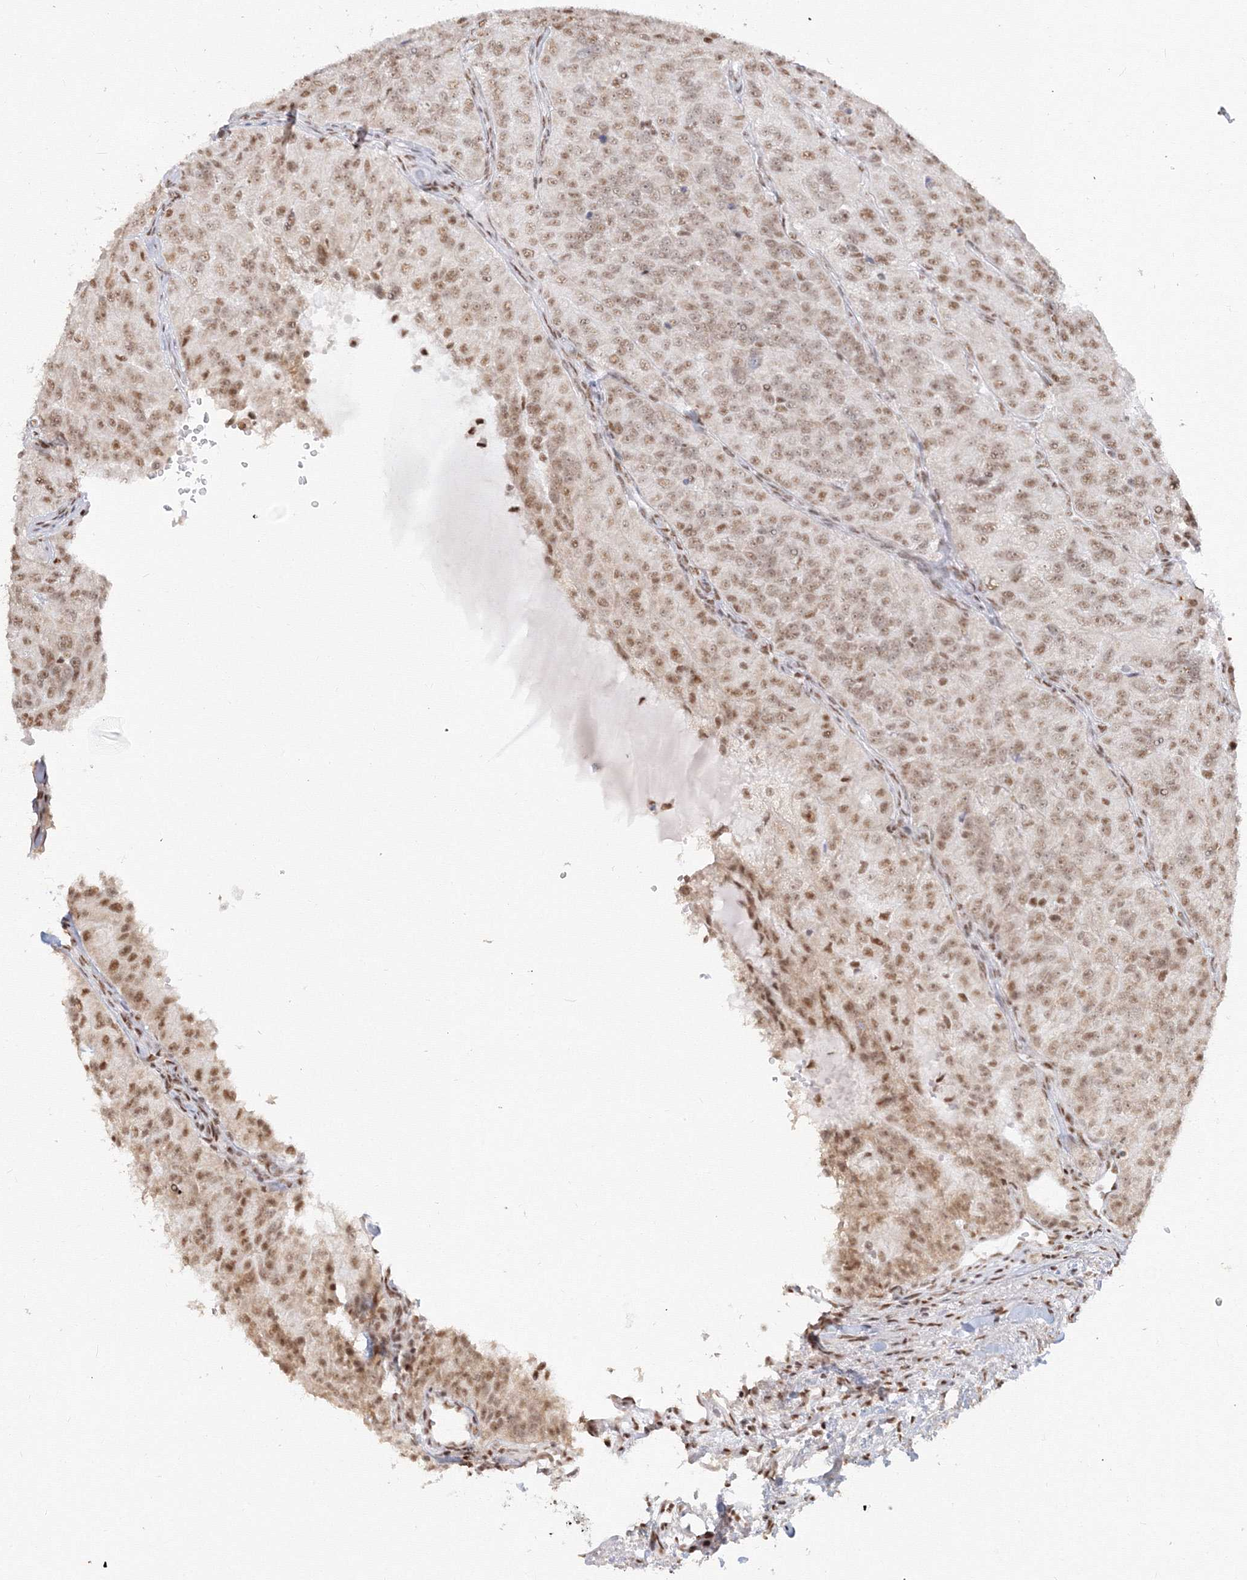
{"staining": {"intensity": "moderate", "quantity": ">75%", "location": "nuclear"}, "tissue": "renal cancer", "cell_type": "Tumor cells", "image_type": "cancer", "snomed": [{"axis": "morphology", "description": "Adenocarcinoma, NOS"}, {"axis": "topography", "description": "Kidney"}], "caption": "Protein staining by immunohistochemistry (IHC) exhibits moderate nuclear staining in about >75% of tumor cells in renal cancer (adenocarcinoma).", "gene": "PPP4R2", "patient": {"sex": "female", "age": 63}}